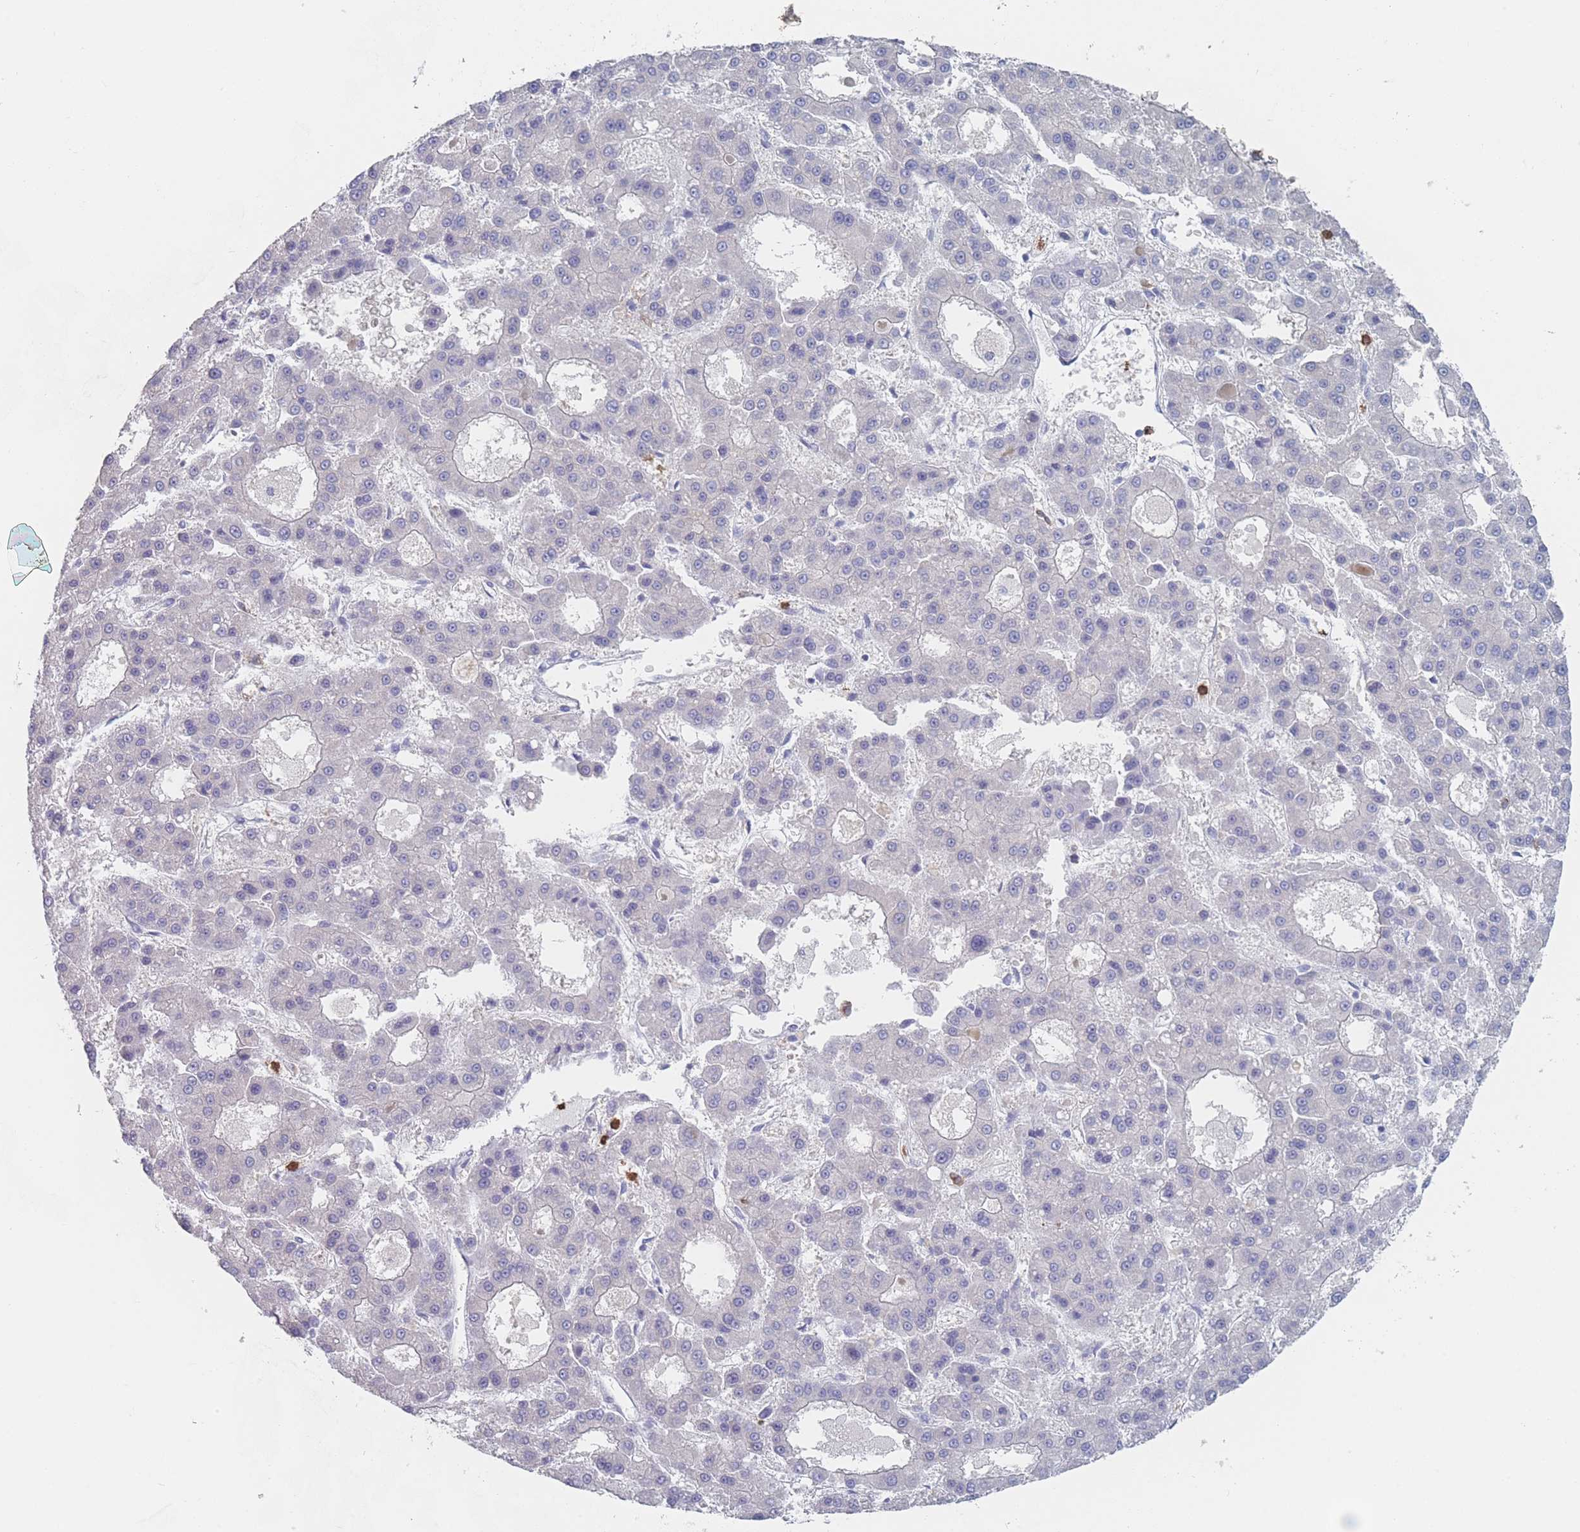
{"staining": {"intensity": "negative", "quantity": "none", "location": "none"}, "tissue": "liver cancer", "cell_type": "Tumor cells", "image_type": "cancer", "snomed": [{"axis": "morphology", "description": "Carcinoma, Hepatocellular, NOS"}, {"axis": "topography", "description": "Liver"}], "caption": "Liver cancer was stained to show a protein in brown. There is no significant staining in tumor cells.", "gene": "ATP1A3", "patient": {"sex": "male", "age": 70}}